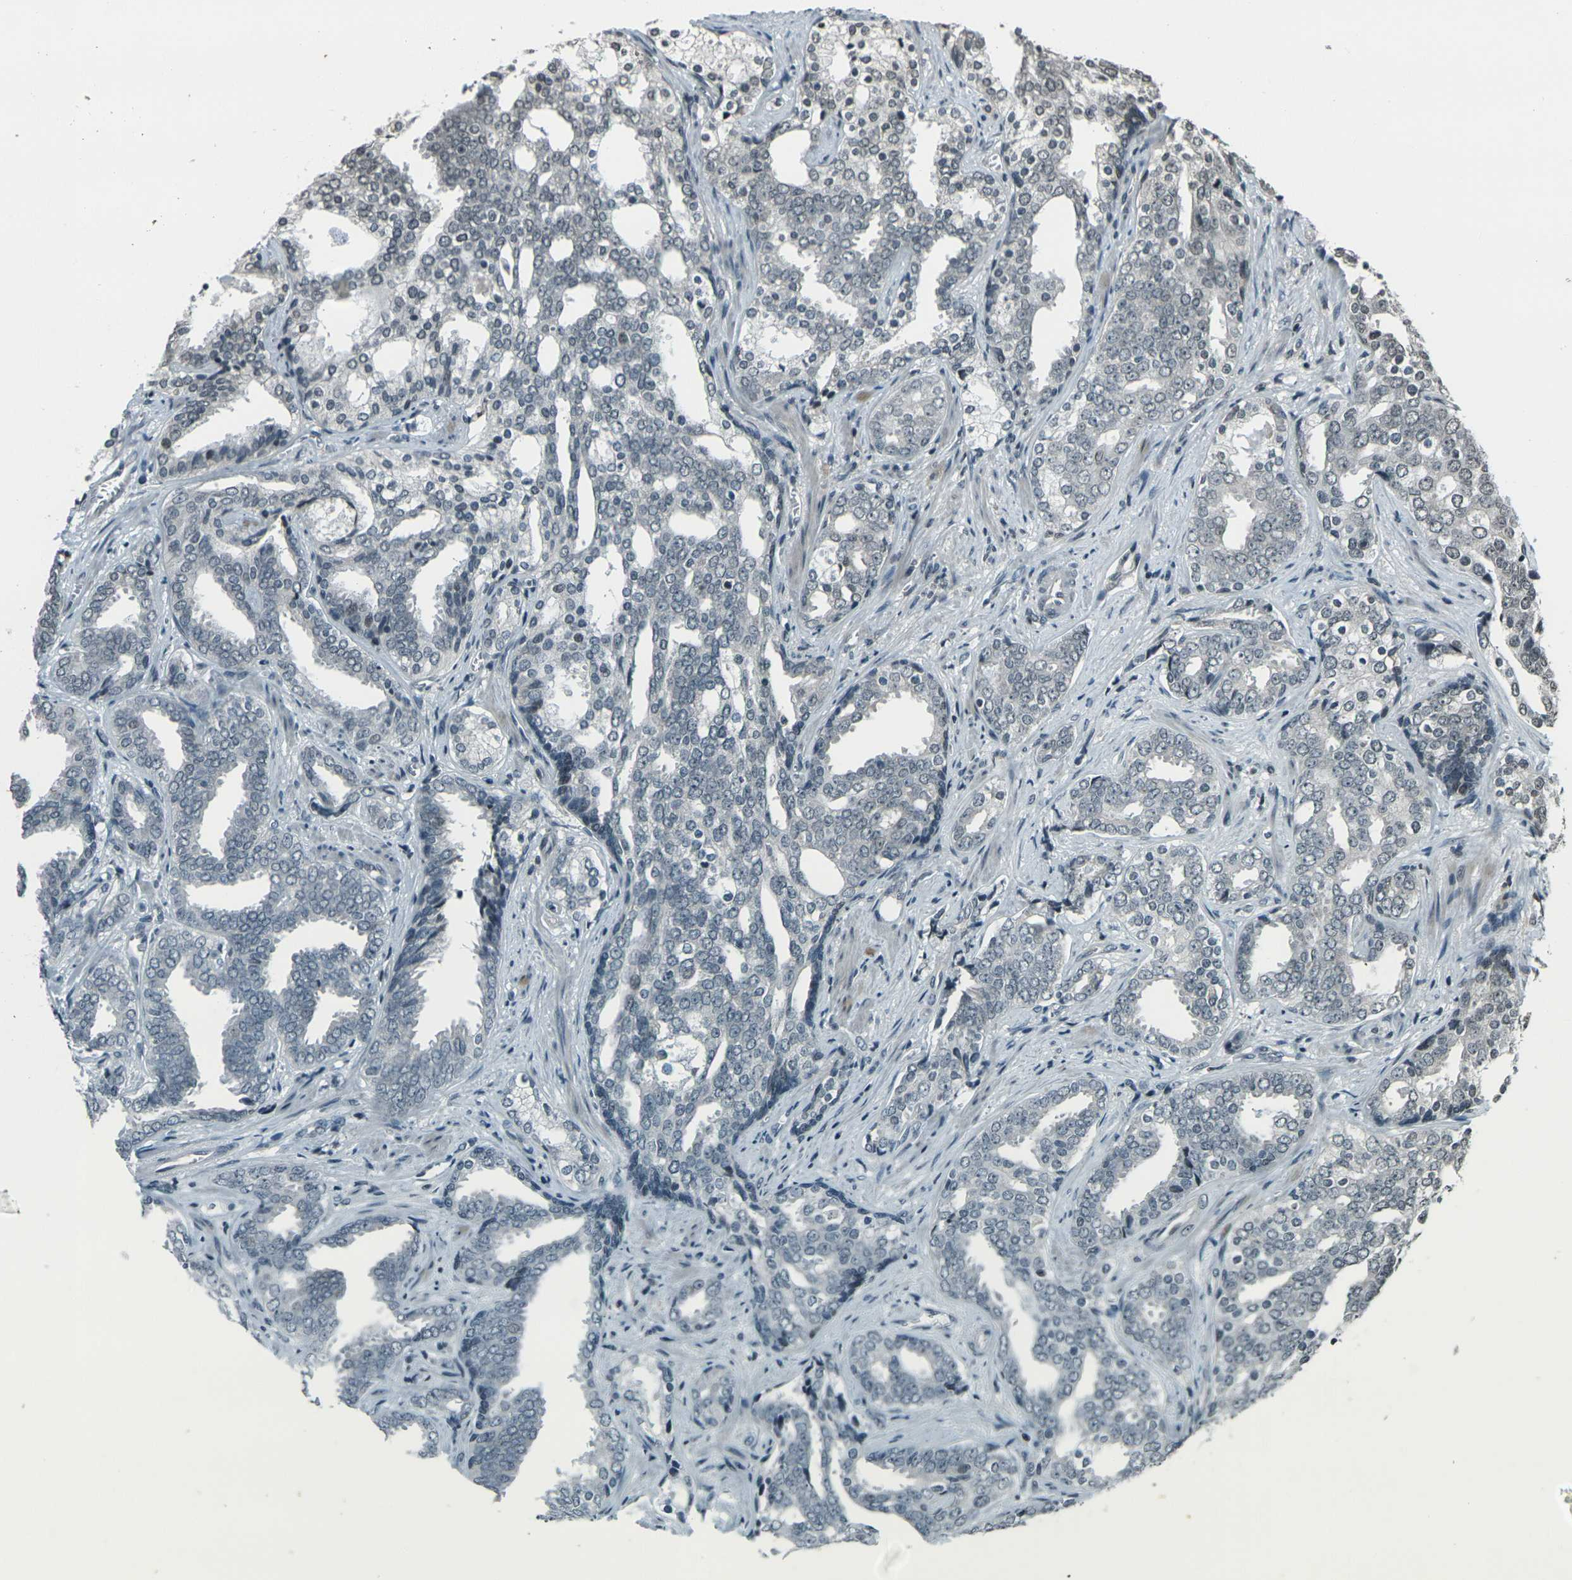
{"staining": {"intensity": "weak", "quantity": "<25%", "location": "nuclear"}, "tissue": "prostate cancer", "cell_type": "Tumor cells", "image_type": "cancer", "snomed": [{"axis": "morphology", "description": "Adenocarcinoma, High grade"}, {"axis": "topography", "description": "Prostate"}], "caption": "The image displays no staining of tumor cells in adenocarcinoma (high-grade) (prostate).", "gene": "PRPF8", "patient": {"sex": "male", "age": 67}}